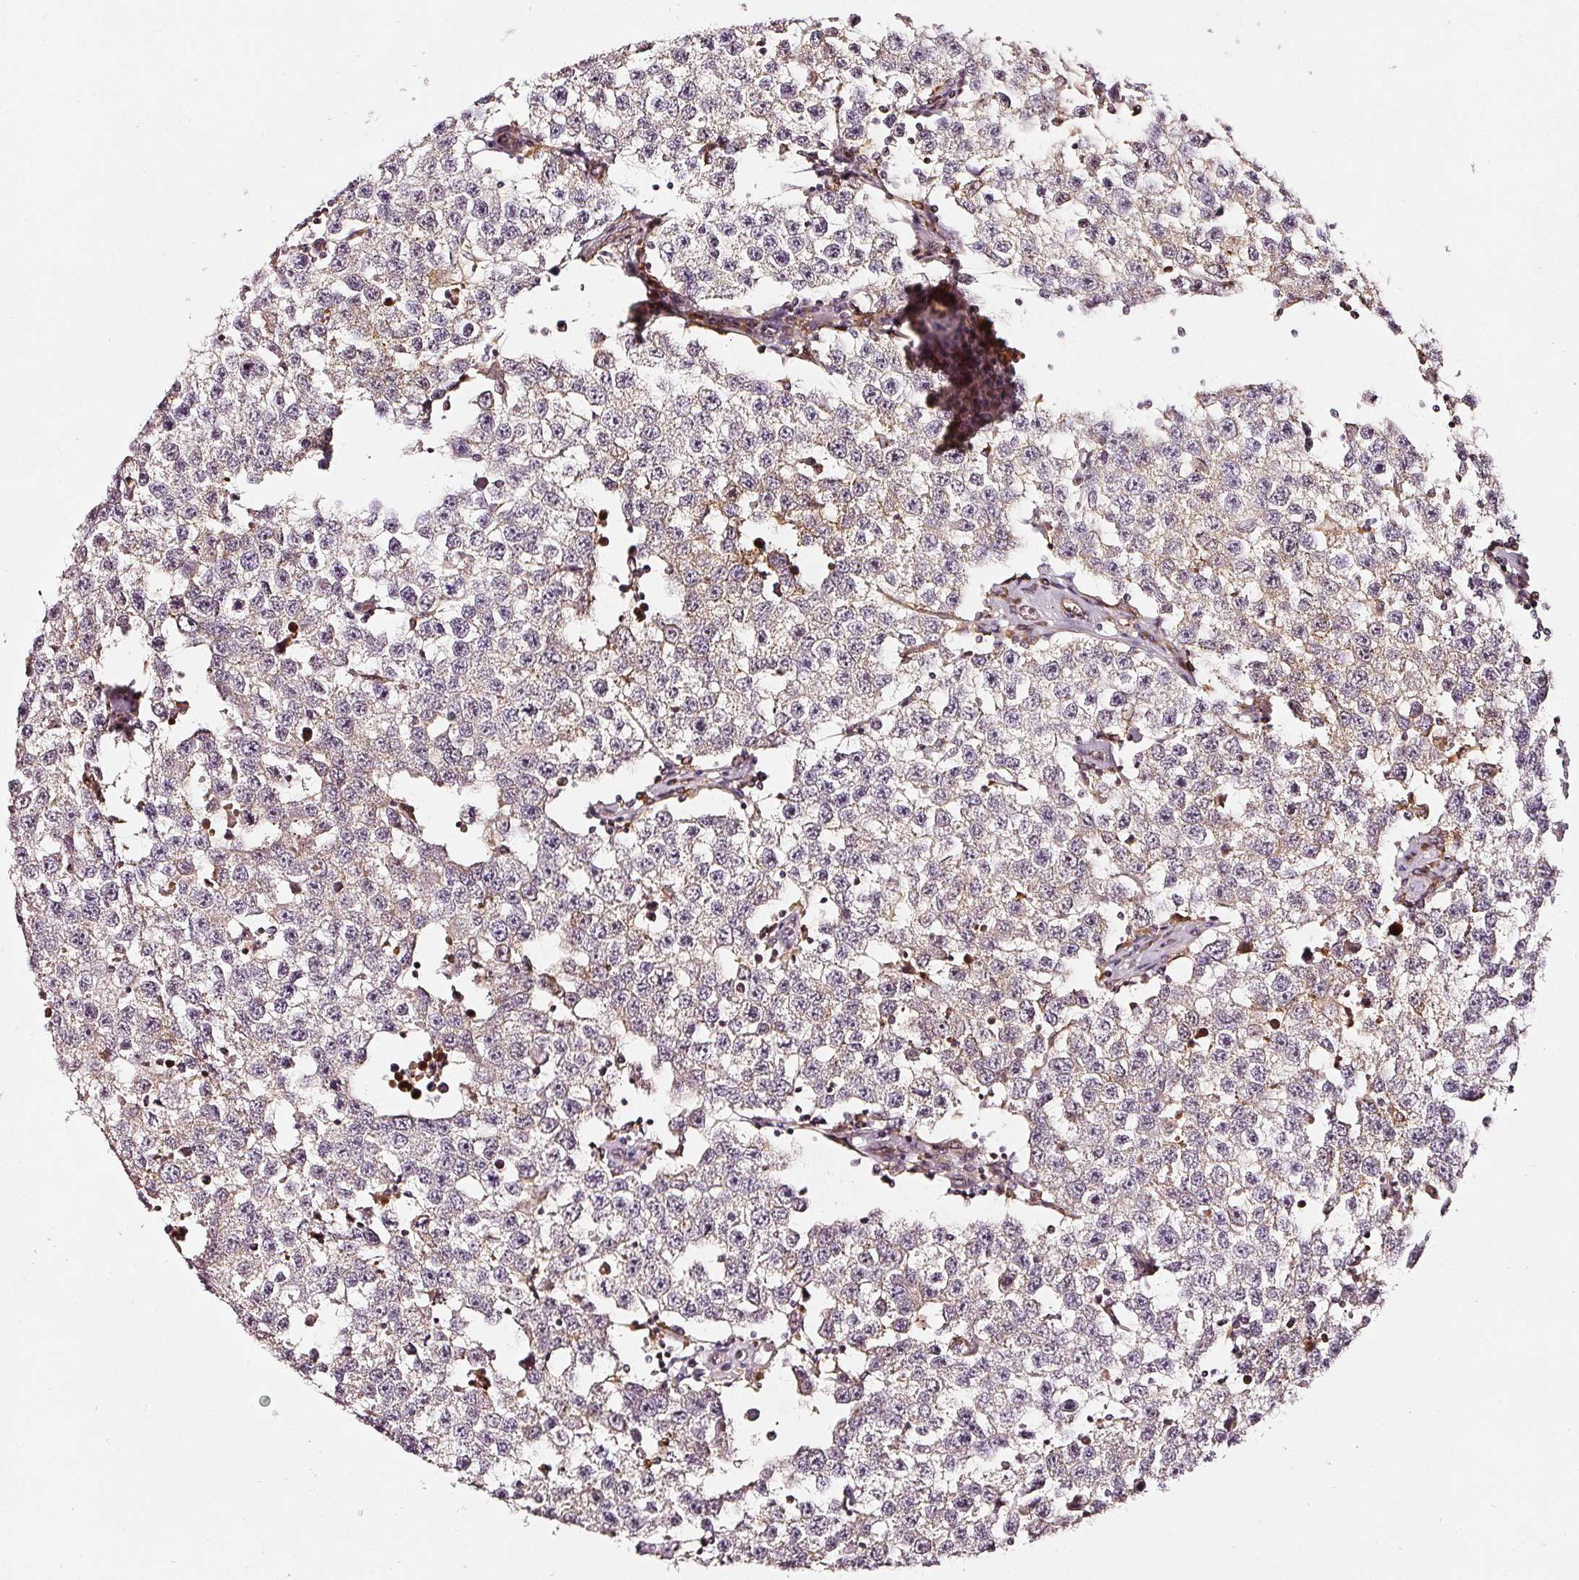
{"staining": {"intensity": "weak", "quantity": "<25%", "location": "cytoplasmic/membranous"}, "tissue": "testis cancer", "cell_type": "Tumor cells", "image_type": "cancer", "snomed": [{"axis": "morphology", "description": "Seminoma, NOS"}, {"axis": "topography", "description": "Testis"}], "caption": "High power microscopy micrograph of an immunohistochemistry (IHC) photomicrograph of testis seminoma, revealing no significant positivity in tumor cells.", "gene": "ASMTL", "patient": {"sex": "male", "age": 34}}